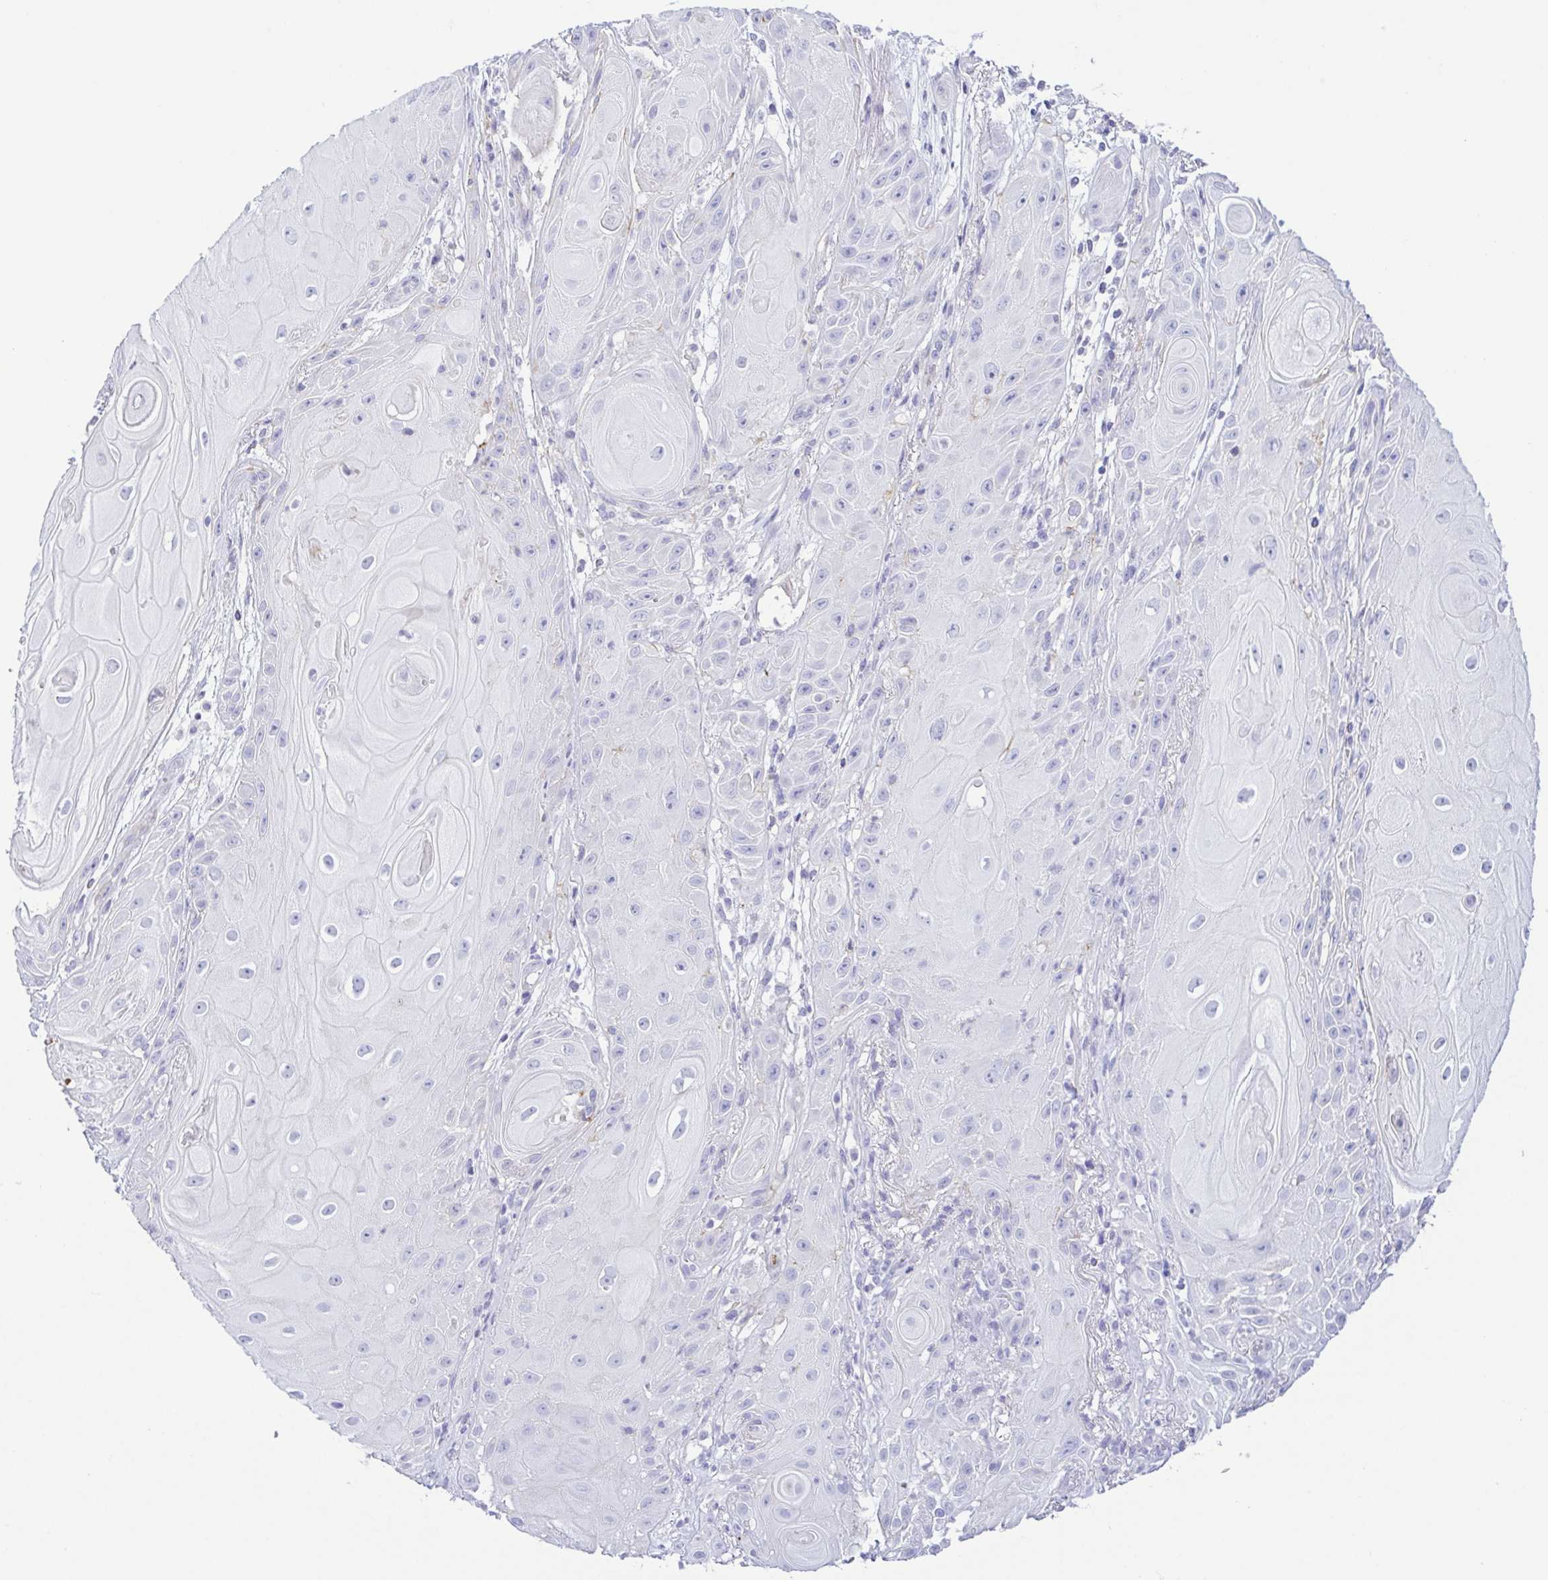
{"staining": {"intensity": "negative", "quantity": "none", "location": "none"}, "tissue": "skin cancer", "cell_type": "Tumor cells", "image_type": "cancer", "snomed": [{"axis": "morphology", "description": "Squamous cell carcinoma, NOS"}, {"axis": "topography", "description": "Skin"}], "caption": "High magnification brightfield microscopy of squamous cell carcinoma (skin) stained with DAB (brown) and counterstained with hematoxylin (blue): tumor cells show no significant positivity.", "gene": "GPR182", "patient": {"sex": "male", "age": 62}}